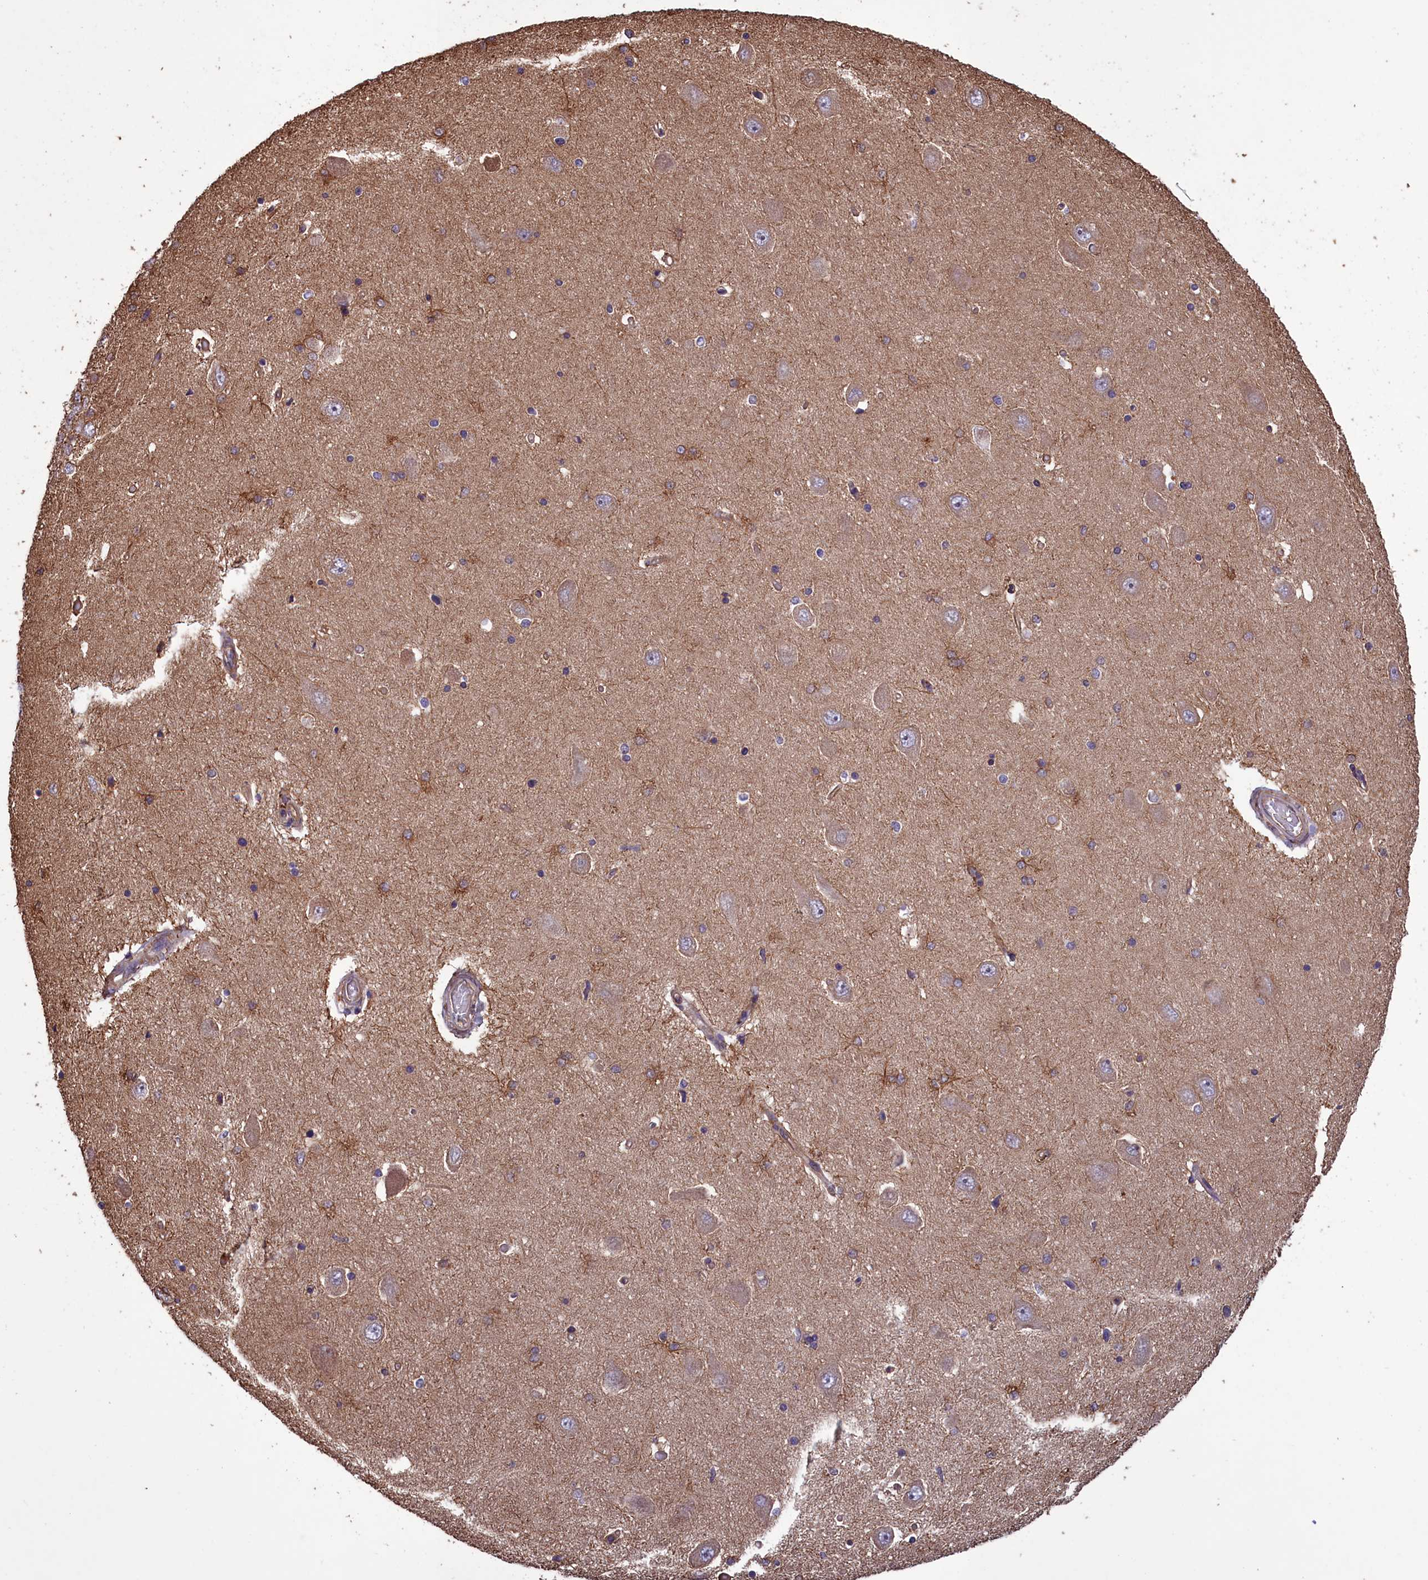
{"staining": {"intensity": "moderate", "quantity": "<25%", "location": "cytoplasmic/membranous"}, "tissue": "hippocampus", "cell_type": "Glial cells", "image_type": "normal", "snomed": [{"axis": "morphology", "description": "Normal tissue, NOS"}, {"axis": "topography", "description": "Hippocampus"}], "caption": "Immunohistochemical staining of normal hippocampus reveals <25% levels of moderate cytoplasmic/membranous protein expression in about <25% of glial cells.", "gene": "DAPK3", "patient": {"sex": "male", "age": 45}}